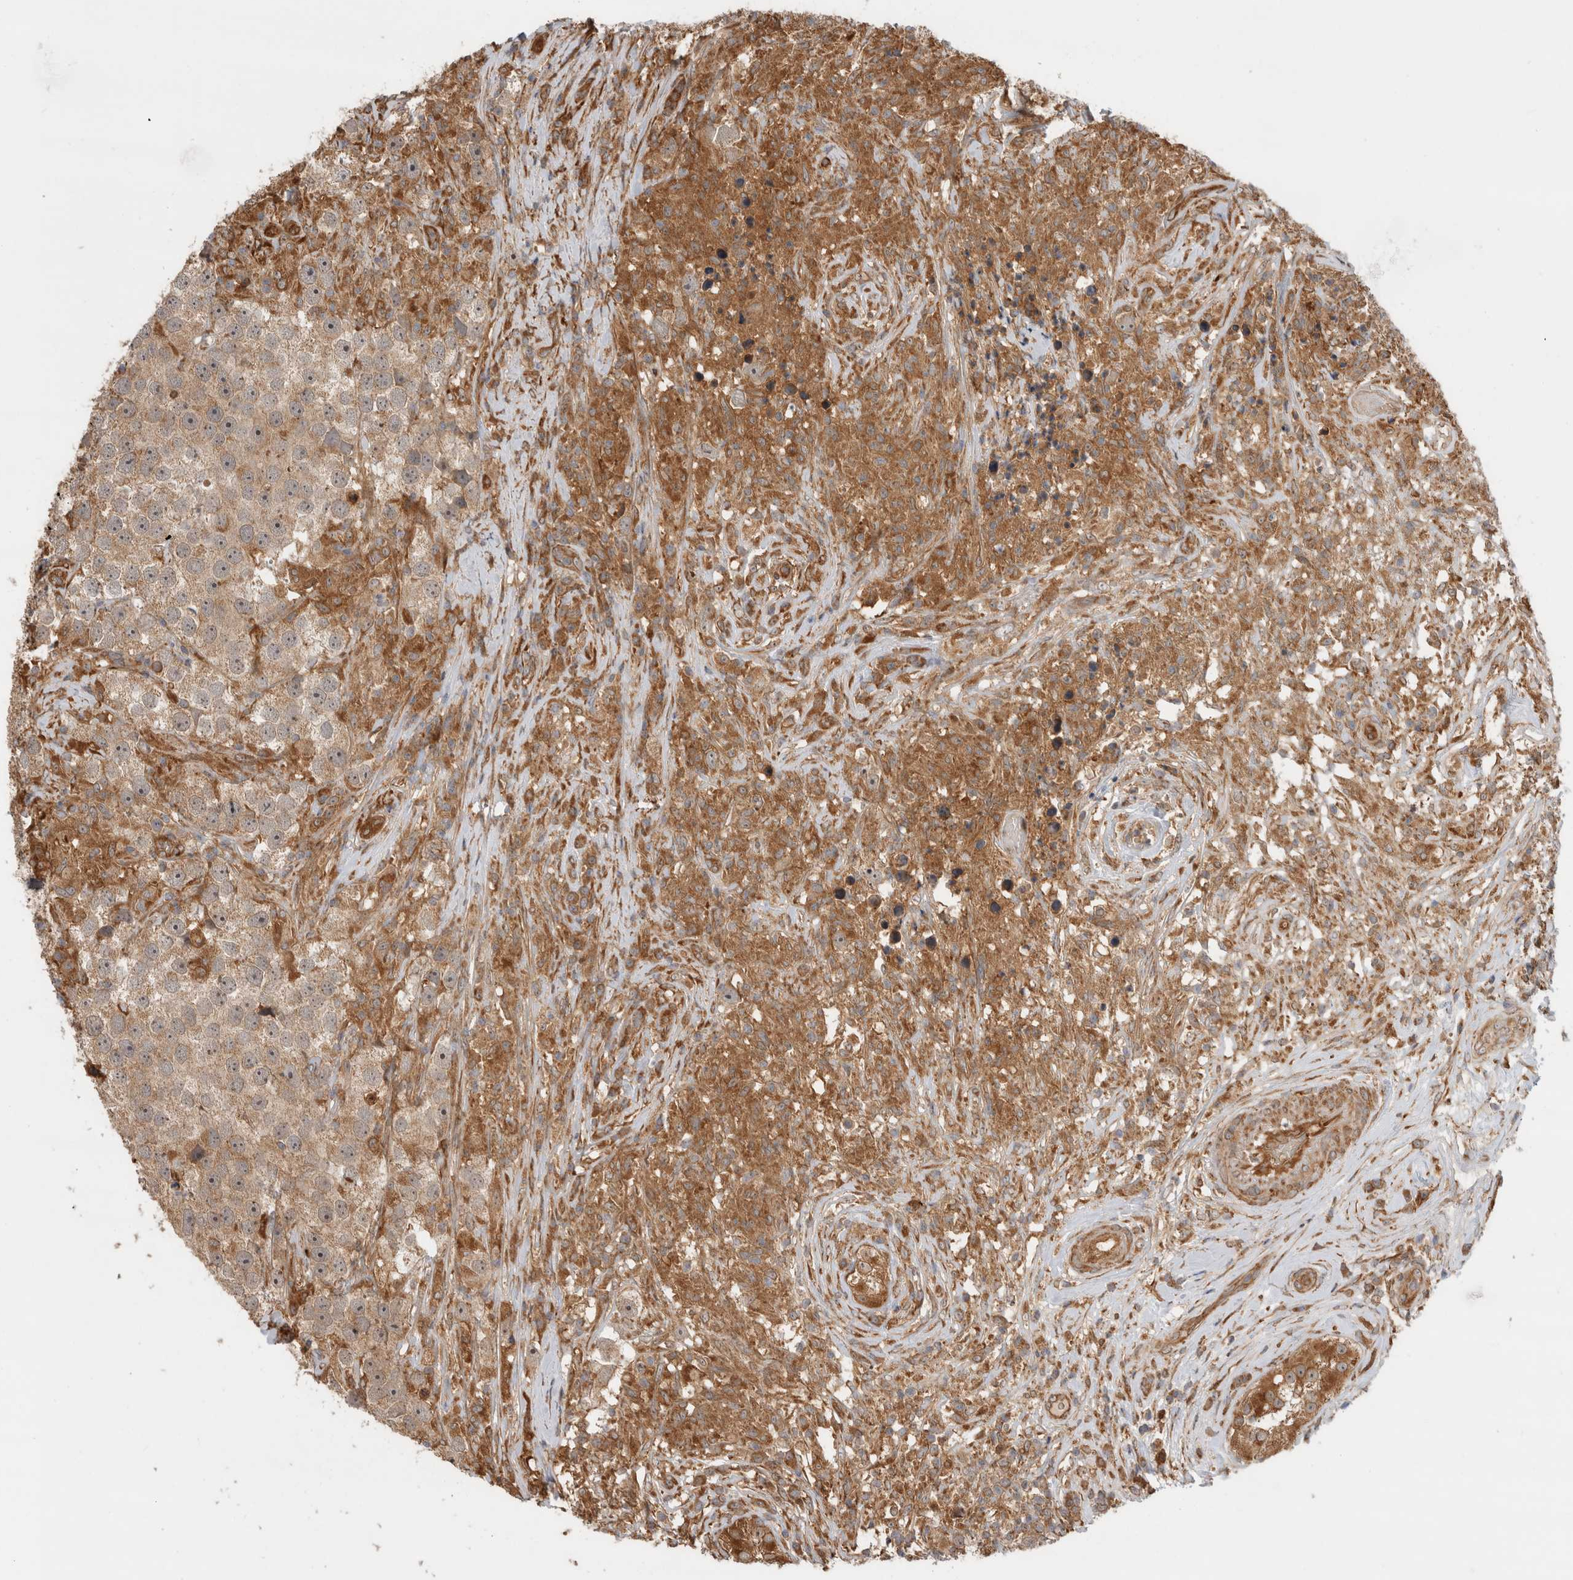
{"staining": {"intensity": "moderate", "quantity": "25%-75%", "location": "cytoplasmic/membranous"}, "tissue": "testis cancer", "cell_type": "Tumor cells", "image_type": "cancer", "snomed": [{"axis": "morphology", "description": "Seminoma, NOS"}, {"axis": "topography", "description": "Testis"}], "caption": "The histopathology image displays staining of seminoma (testis), revealing moderate cytoplasmic/membranous protein positivity (brown color) within tumor cells.", "gene": "TUBD1", "patient": {"sex": "male", "age": 49}}